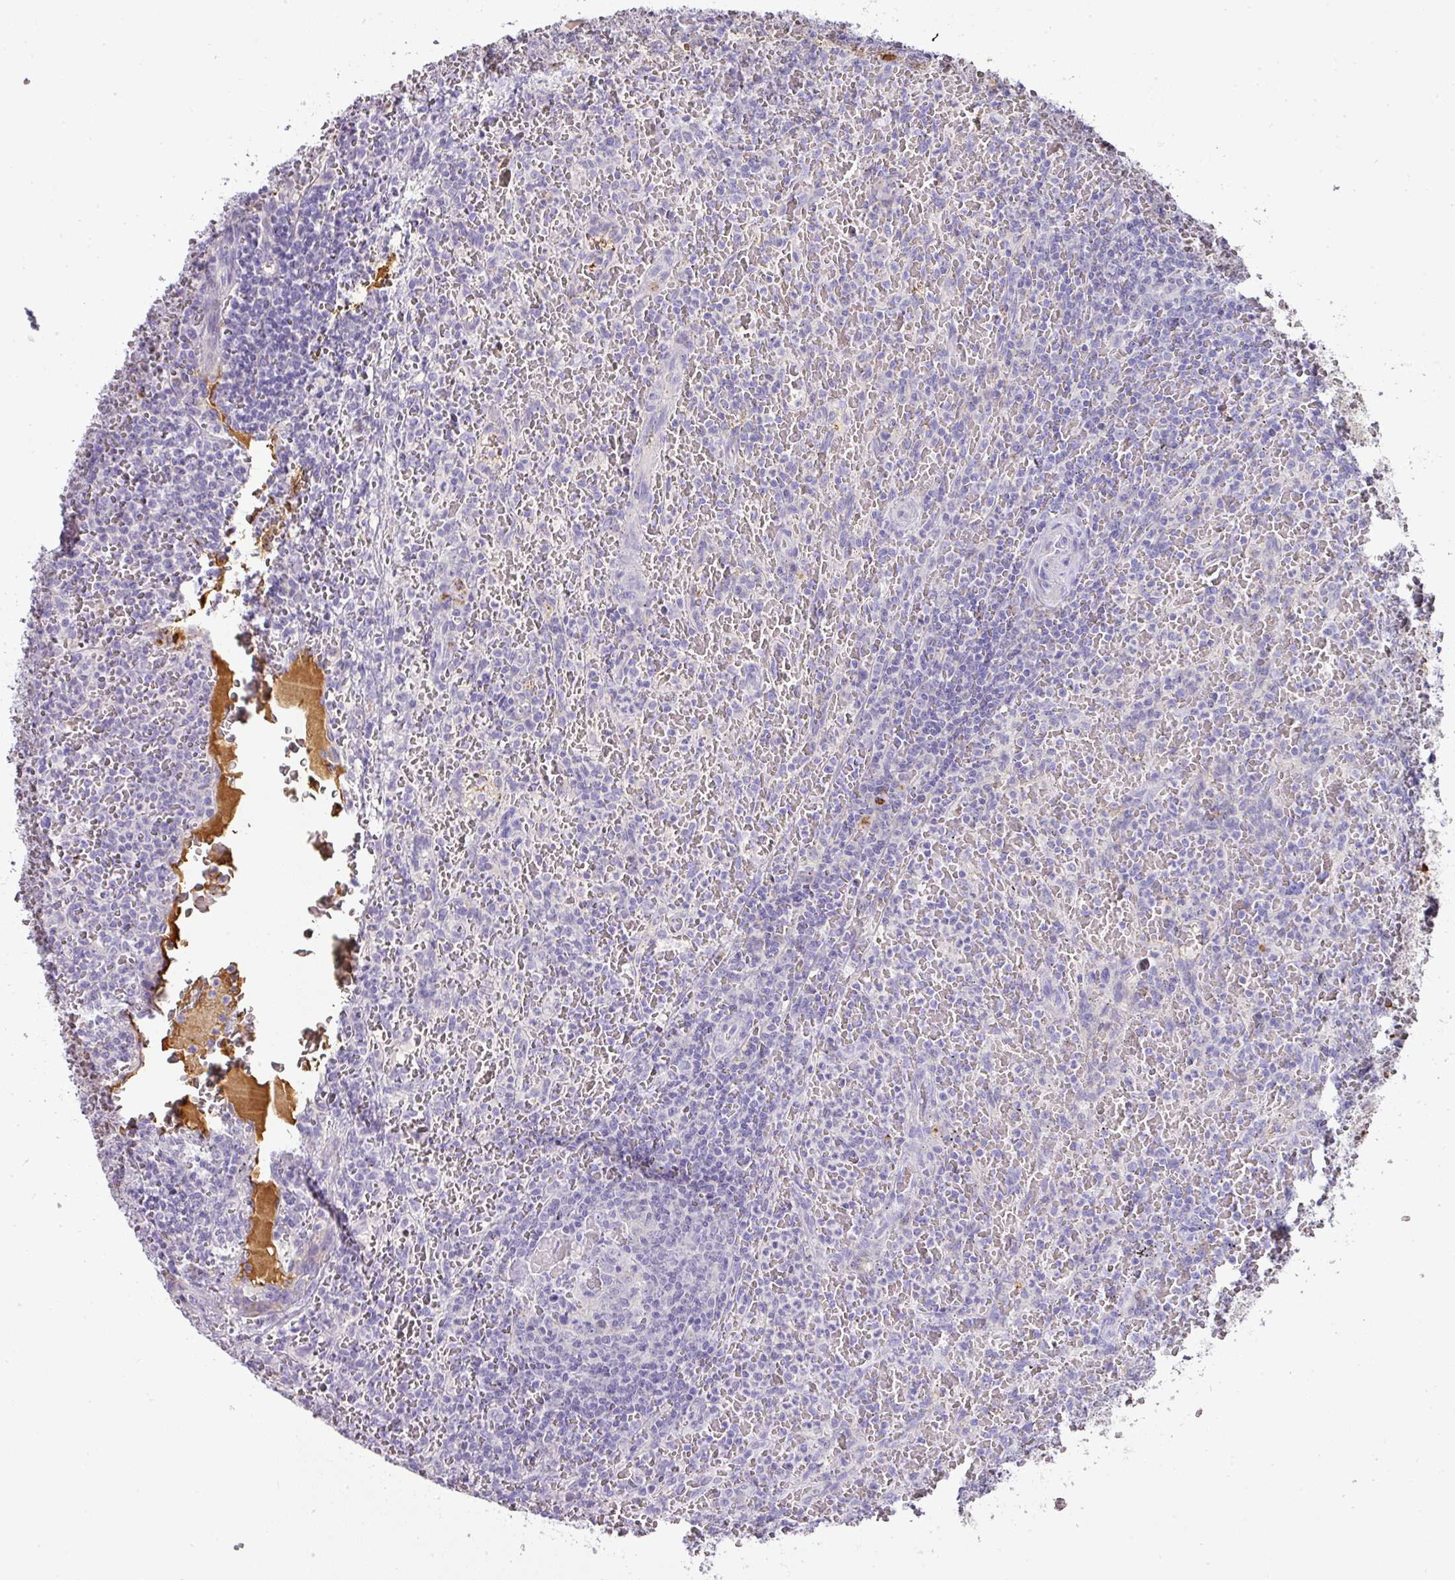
{"staining": {"intensity": "negative", "quantity": "none", "location": "none"}, "tissue": "lymphoma", "cell_type": "Tumor cells", "image_type": "cancer", "snomed": [{"axis": "morphology", "description": "Malignant lymphoma, non-Hodgkin's type, Low grade"}, {"axis": "topography", "description": "Spleen"}], "caption": "Immunohistochemical staining of human lymphoma reveals no significant staining in tumor cells.", "gene": "CCZ1", "patient": {"sex": "female", "age": 64}}